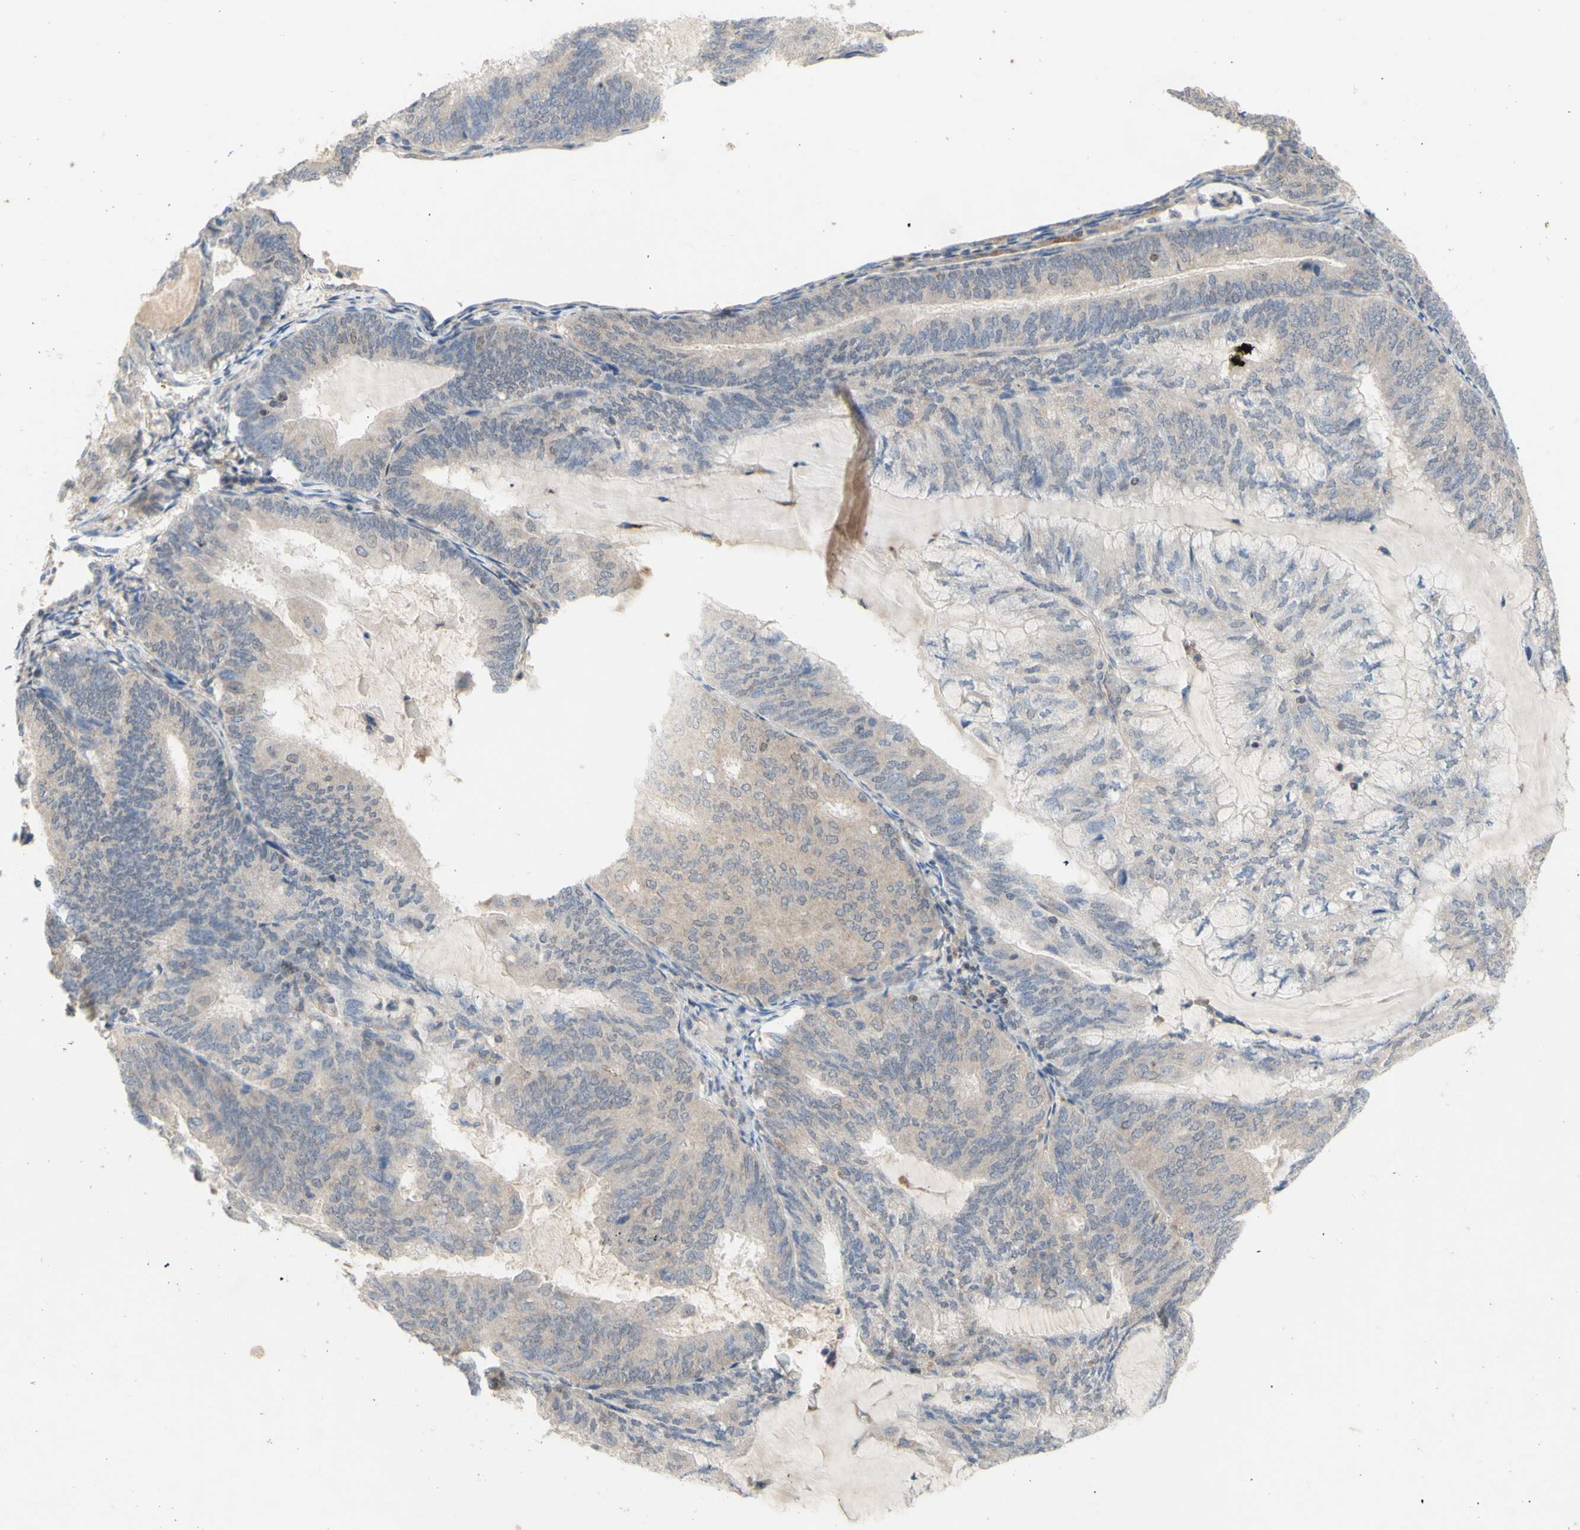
{"staining": {"intensity": "weak", "quantity": ">75%", "location": "cytoplasmic/membranous"}, "tissue": "endometrial cancer", "cell_type": "Tumor cells", "image_type": "cancer", "snomed": [{"axis": "morphology", "description": "Adenocarcinoma, NOS"}, {"axis": "topography", "description": "Endometrium"}], "caption": "Protein staining shows weak cytoplasmic/membranous expression in approximately >75% of tumor cells in endometrial cancer (adenocarcinoma). (Stains: DAB in brown, nuclei in blue, Microscopy: brightfield microscopy at high magnification).", "gene": "NLRP1", "patient": {"sex": "female", "age": 81}}